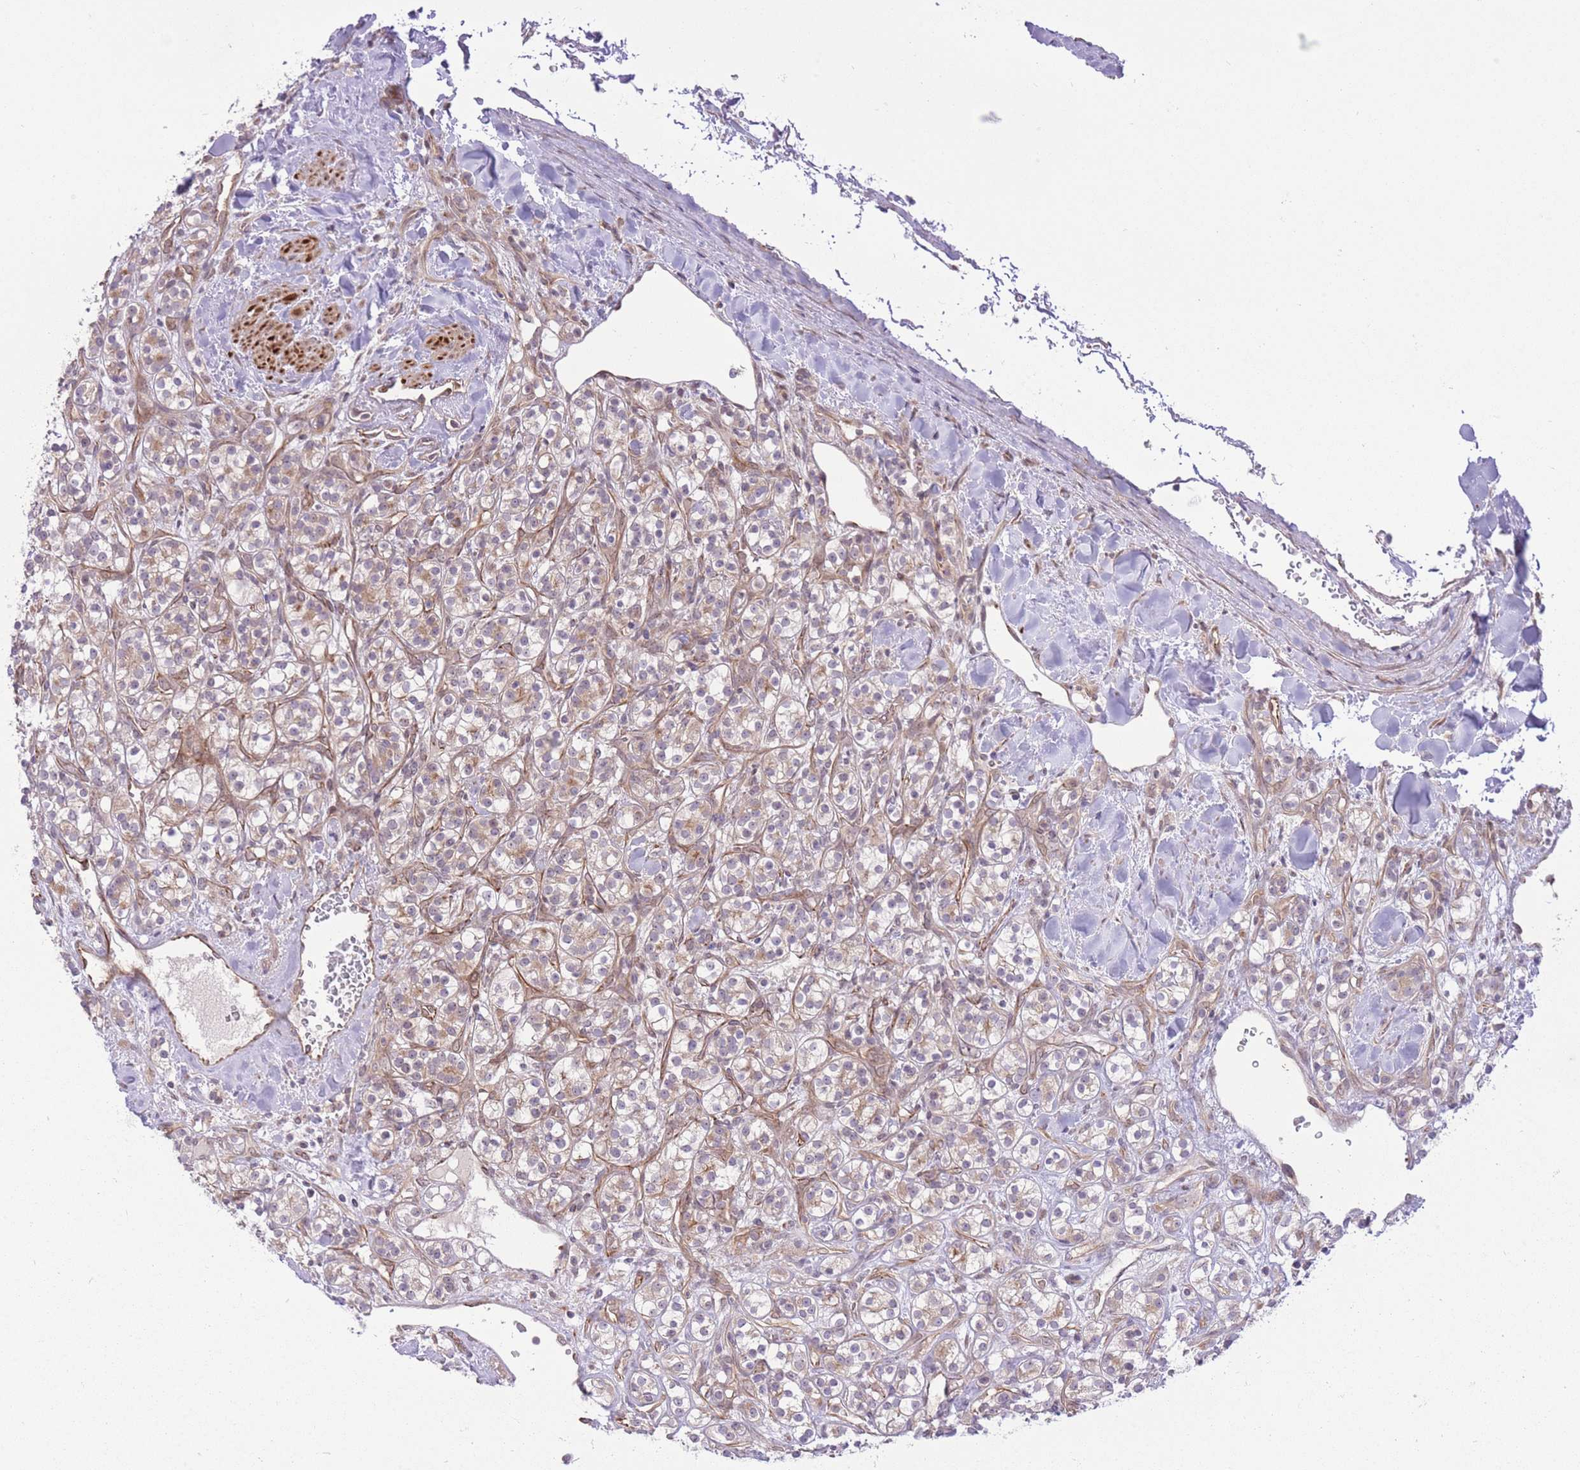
{"staining": {"intensity": "weak", "quantity": "25%-75%", "location": "cytoplasmic/membranous"}, "tissue": "renal cancer", "cell_type": "Tumor cells", "image_type": "cancer", "snomed": [{"axis": "morphology", "description": "Adenocarcinoma, NOS"}, {"axis": "topography", "description": "Kidney"}], "caption": "A micrograph of human adenocarcinoma (renal) stained for a protein reveals weak cytoplasmic/membranous brown staining in tumor cells.", "gene": "ZBED5", "patient": {"sex": "male", "age": 77}}